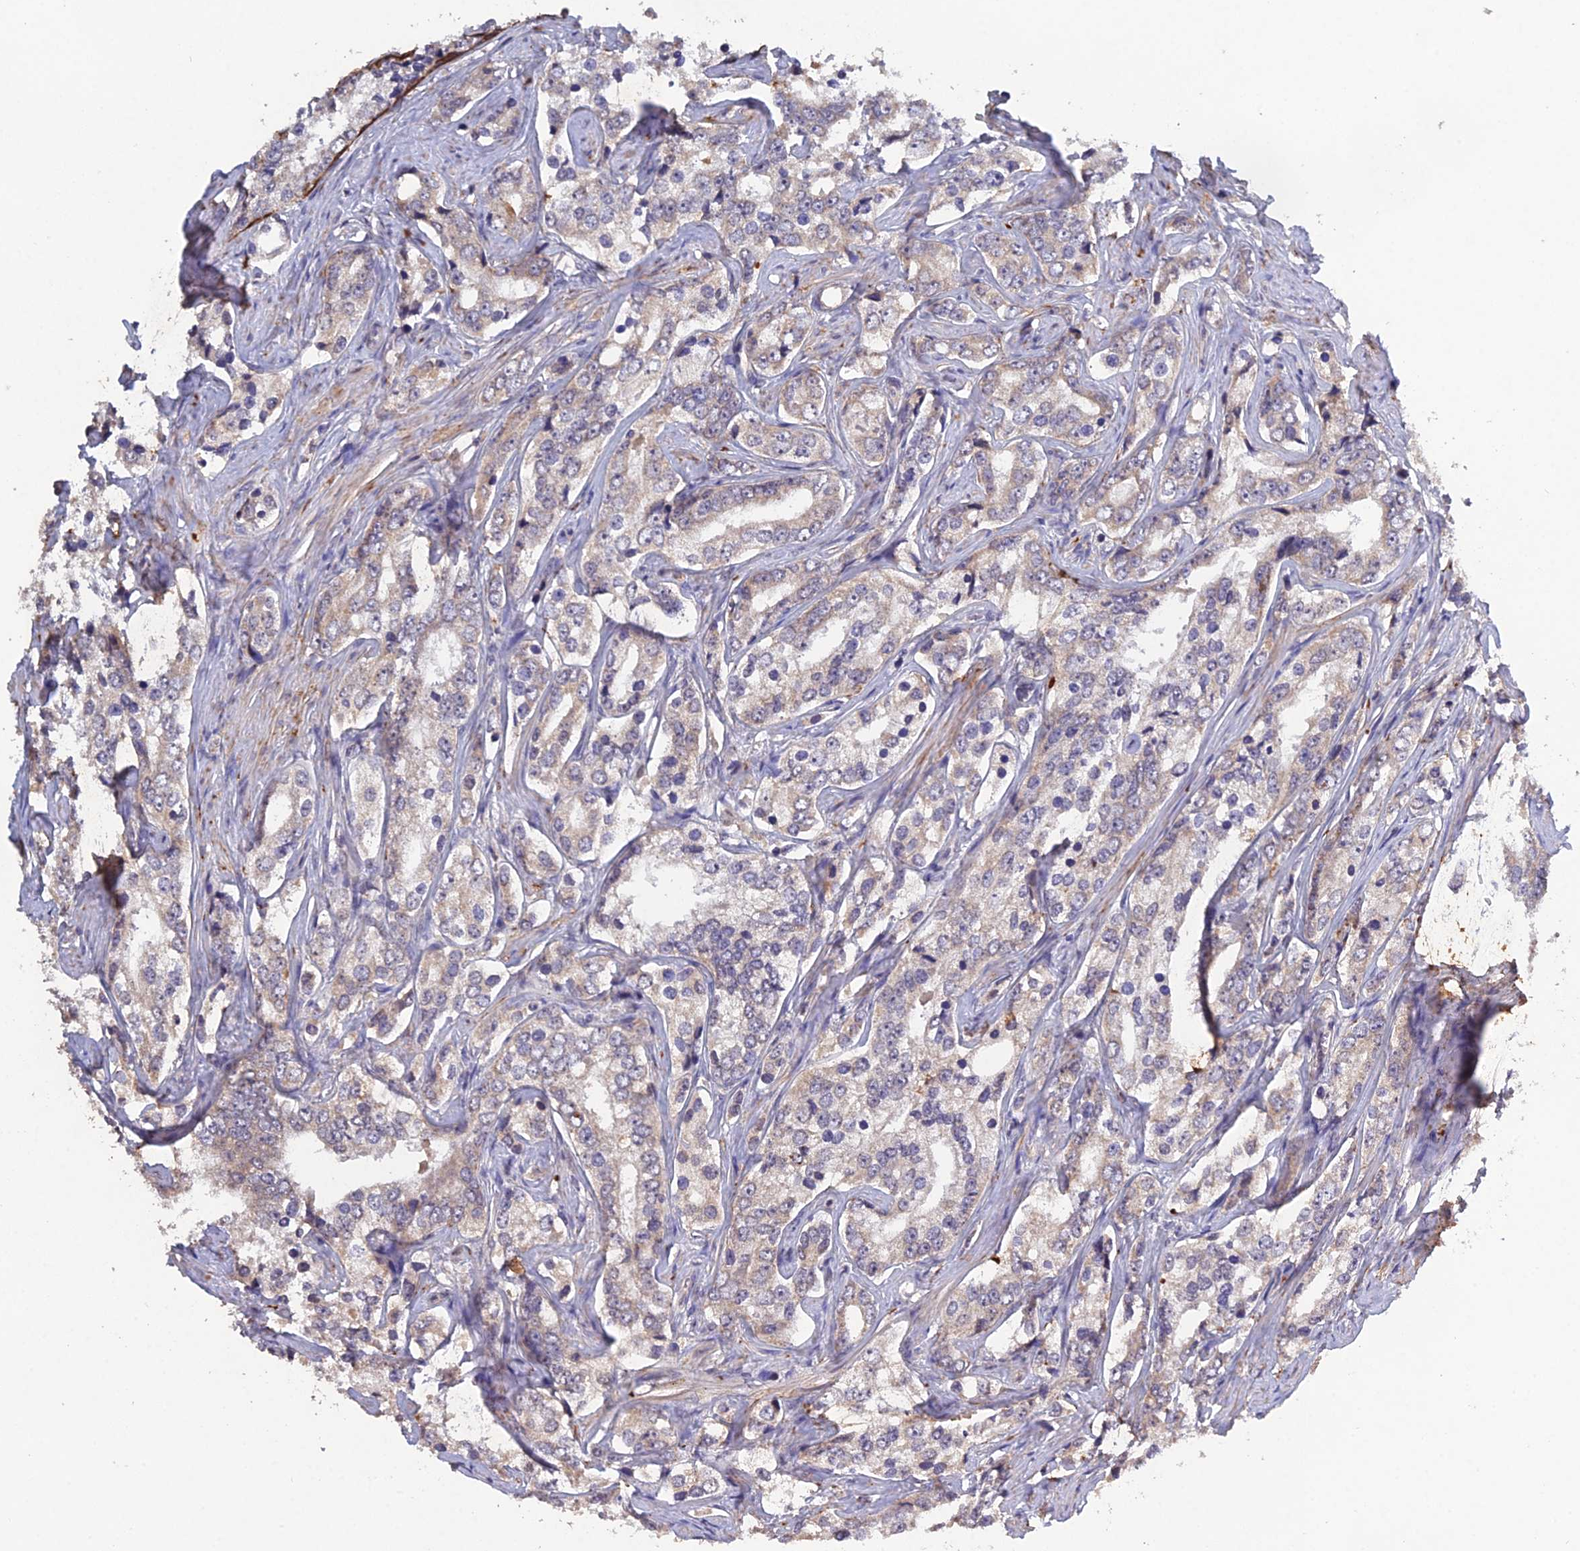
{"staining": {"intensity": "weak", "quantity": "<25%", "location": "cytoplasmic/membranous"}, "tissue": "prostate cancer", "cell_type": "Tumor cells", "image_type": "cancer", "snomed": [{"axis": "morphology", "description": "Adenocarcinoma, High grade"}, {"axis": "topography", "description": "Prostate"}], "caption": "High power microscopy image of an immunohistochemistry micrograph of prostate cancer, revealing no significant expression in tumor cells.", "gene": "SLC39A13", "patient": {"sex": "male", "age": 66}}